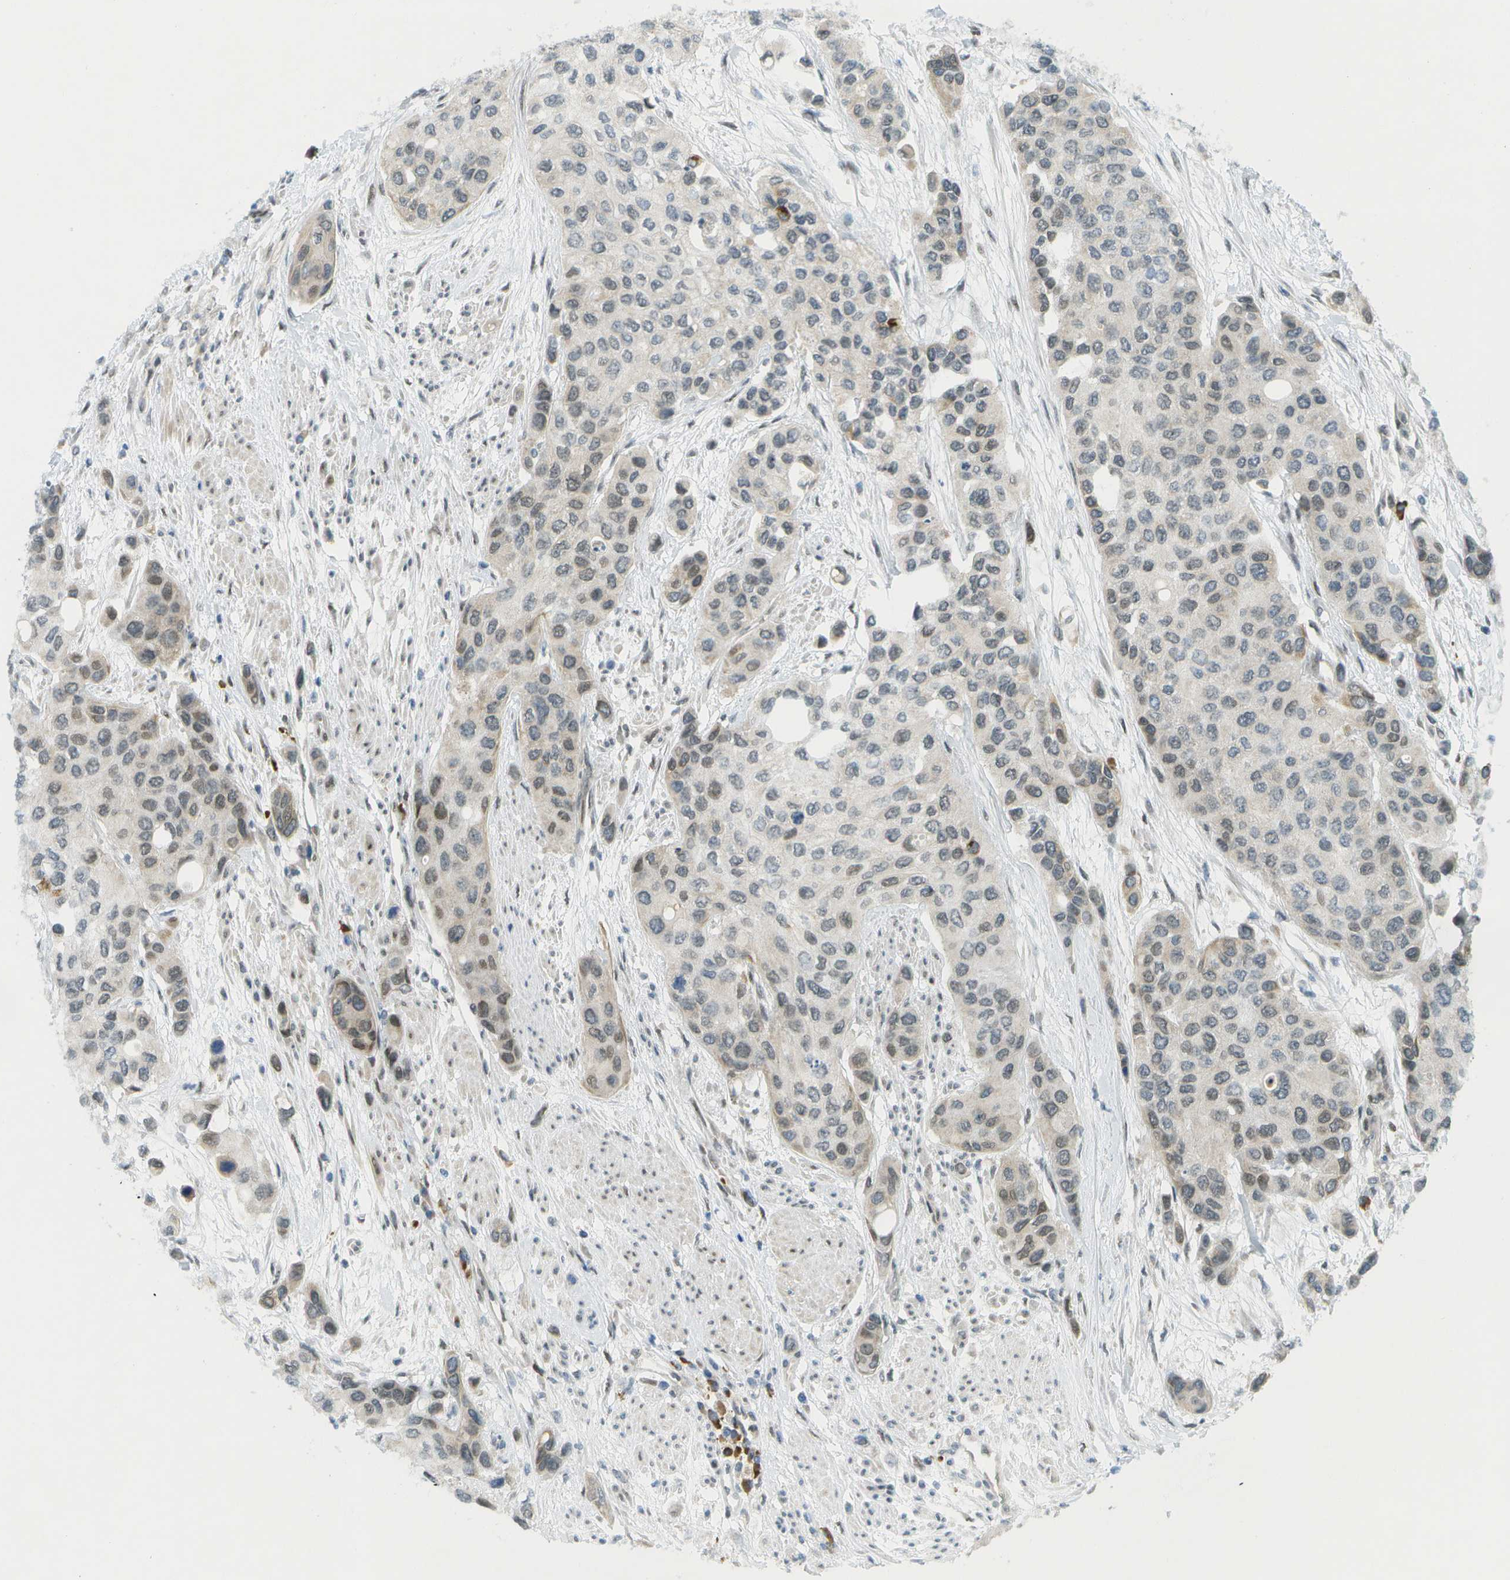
{"staining": {"intensity": "weak", "quantity": "25%-75%", "location": "cytoplasmic/membranous,nuclear"}, "tissue": "urothelial cancer", "cell_type": "Tumor cells", "image_type": "cancer", "snomed": [{"axis": "morphology", "description": "Urothelial carcinoma, High grade"}, {"axis": "topography", "description": "Urinary bladder"}], "caption": "A histopathology image of human urothelial cancer stained for a protein reveals weak cytoplasmic/membranous and nuclear brown staining in tumor cells.", "gene": "CACNB4", "patient": {"sex": "female", "age": 56}}